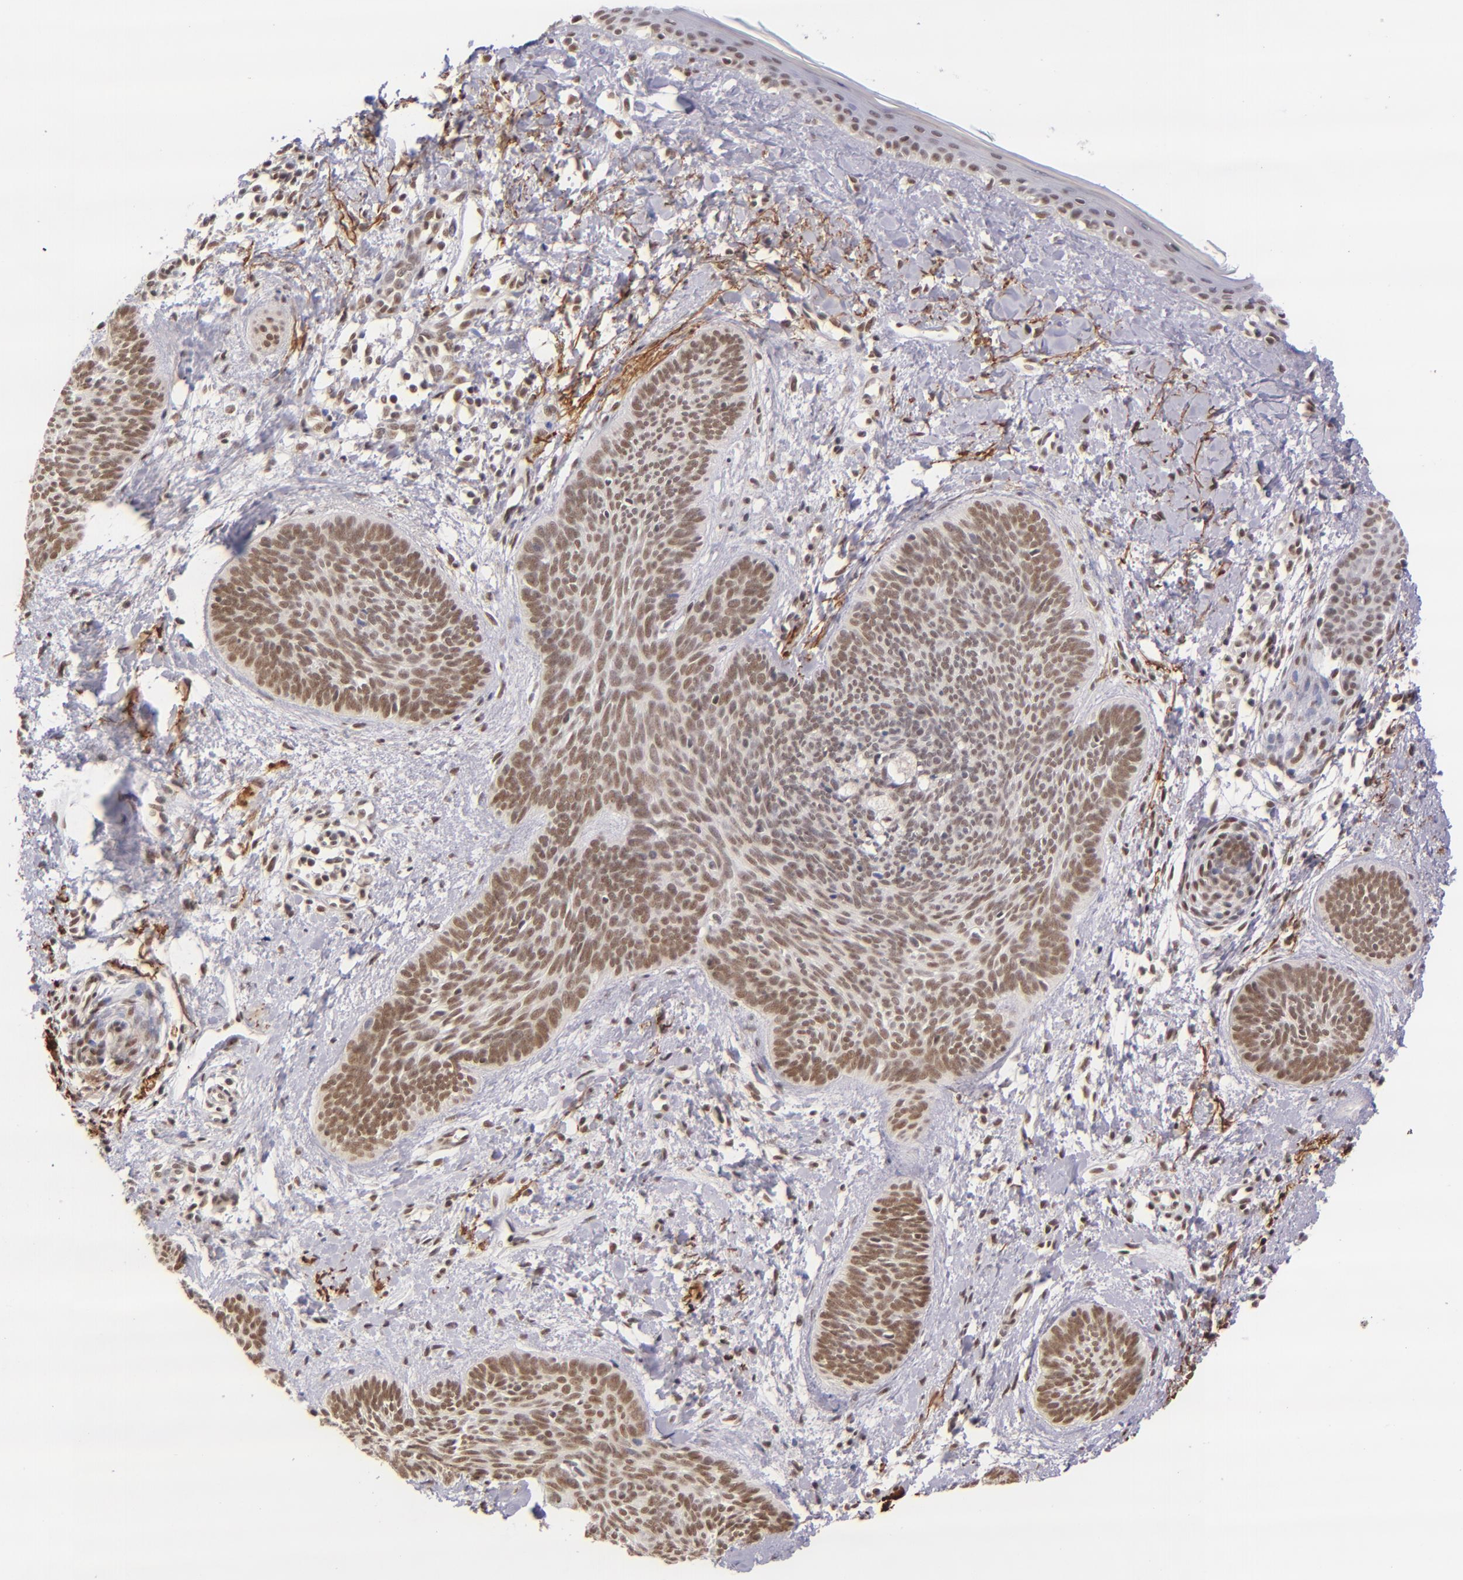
{"staining": {"intensity": "moderate", "quantity": ">75%", "location": "nuclear"}, "tissue": "skin cancer", "cell_type": "Tumor cells", "image_type": "cancer", "snomed": [{"axis": "morphology", "description": "Basal cell carcinoma"}, {"axis": "topography", "description": "Skin"}], "caption": "Immunohistochemical staining of basal cell carcinoma (skin) exhibits moderate nuclear protein staining in approximately >75% of tumor cells.", "gene": "ZNF148", "patient": {"sex": "female", "age": 81}}